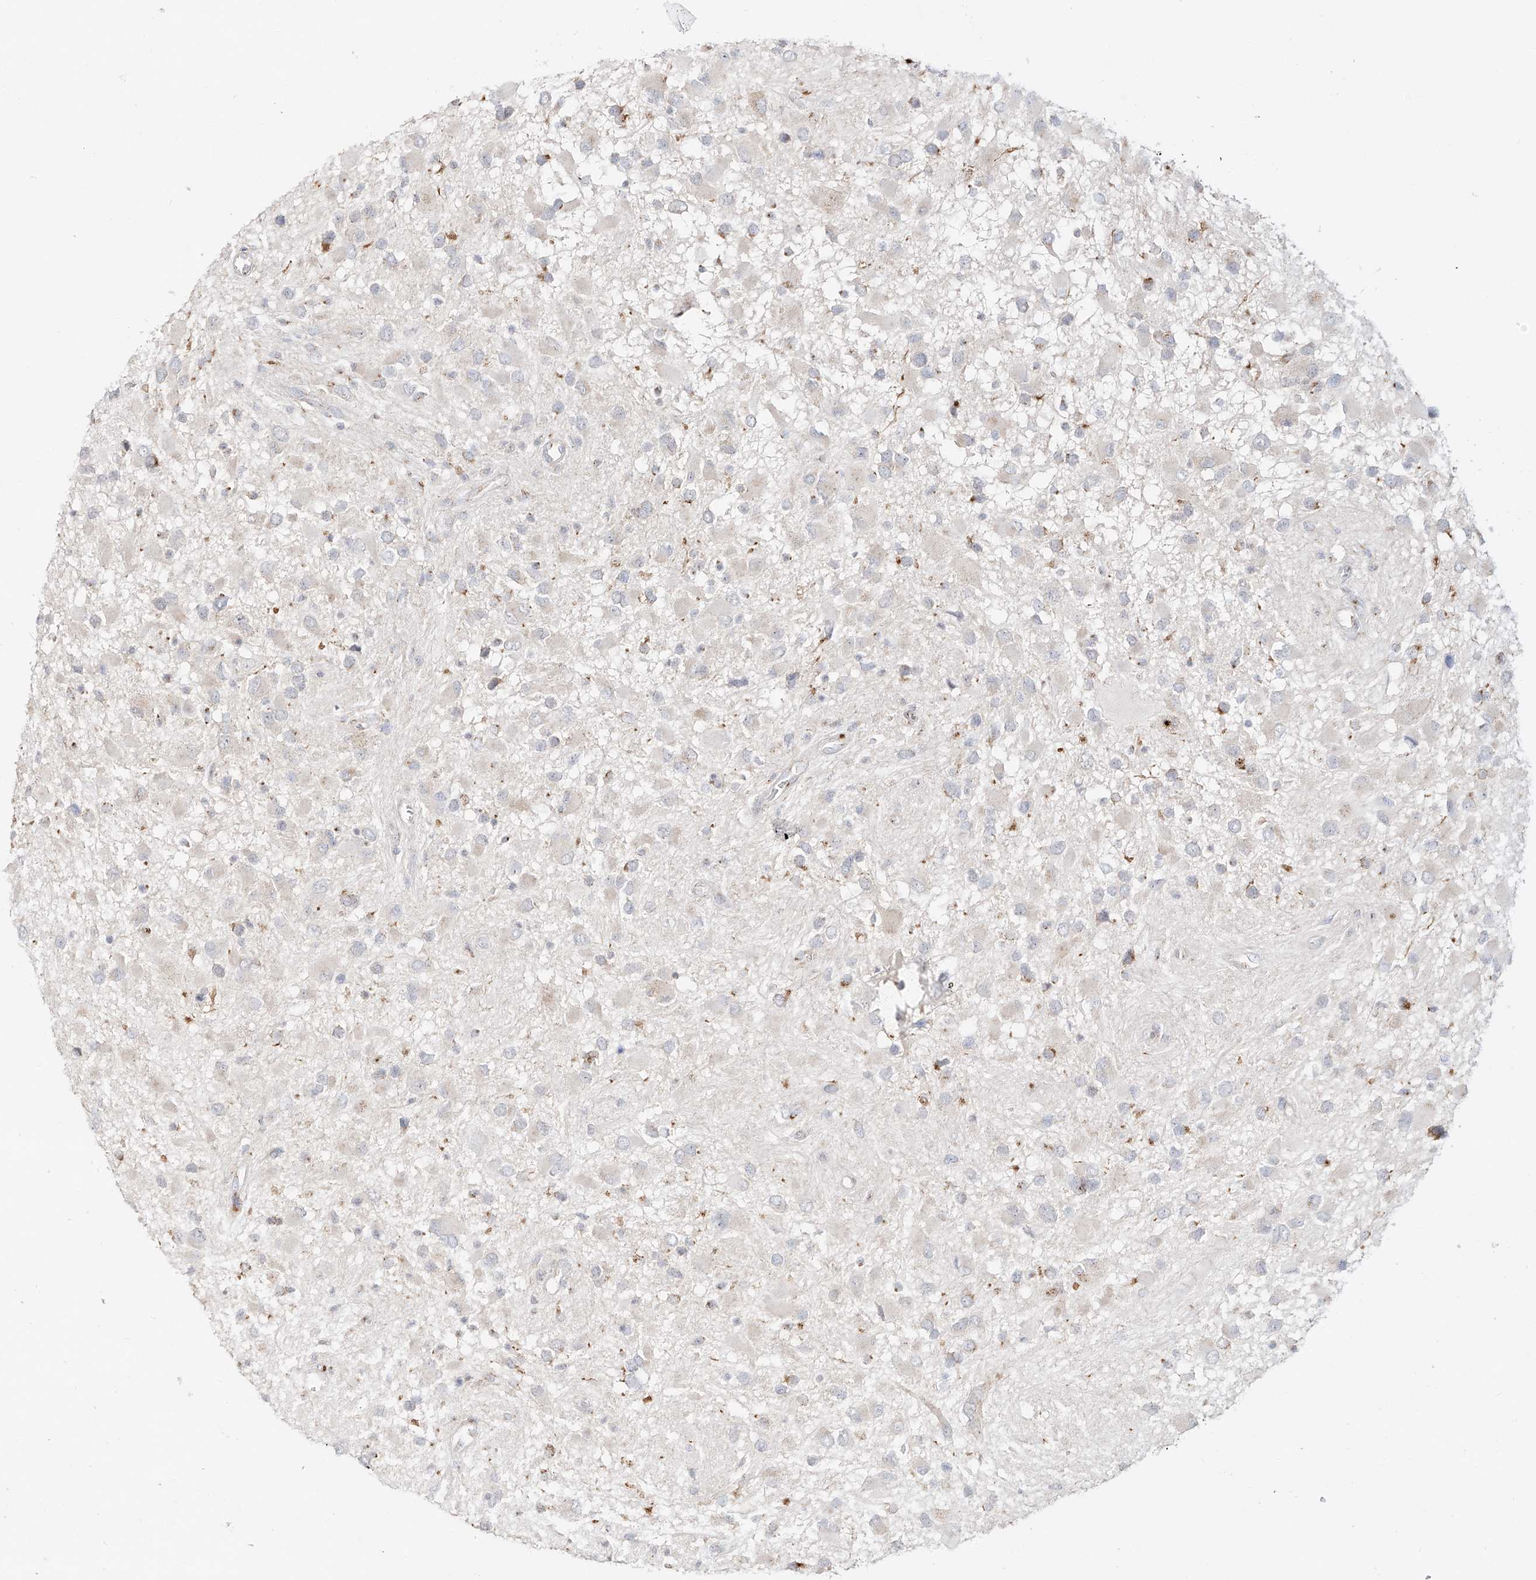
{"staining": {"intensity": "weak", "quantity": "<25%", "location": "cytoplasmic/membranous"}, "tissue": "glioma", "cell_type": "Tumor cells", "image_type": "cancer", "snomed": [{"axis": "morphology", "description": "Glioma, malignant, High grade"}, {"axis": "topography", "description": "Brain"}], "caption": "This is a photomicrograph of immunohistochemistry staining of glioma, which shows no expression in tumor cells.", "gene": "BSDC1", "patient": {"sex": "male", "age": 53}}